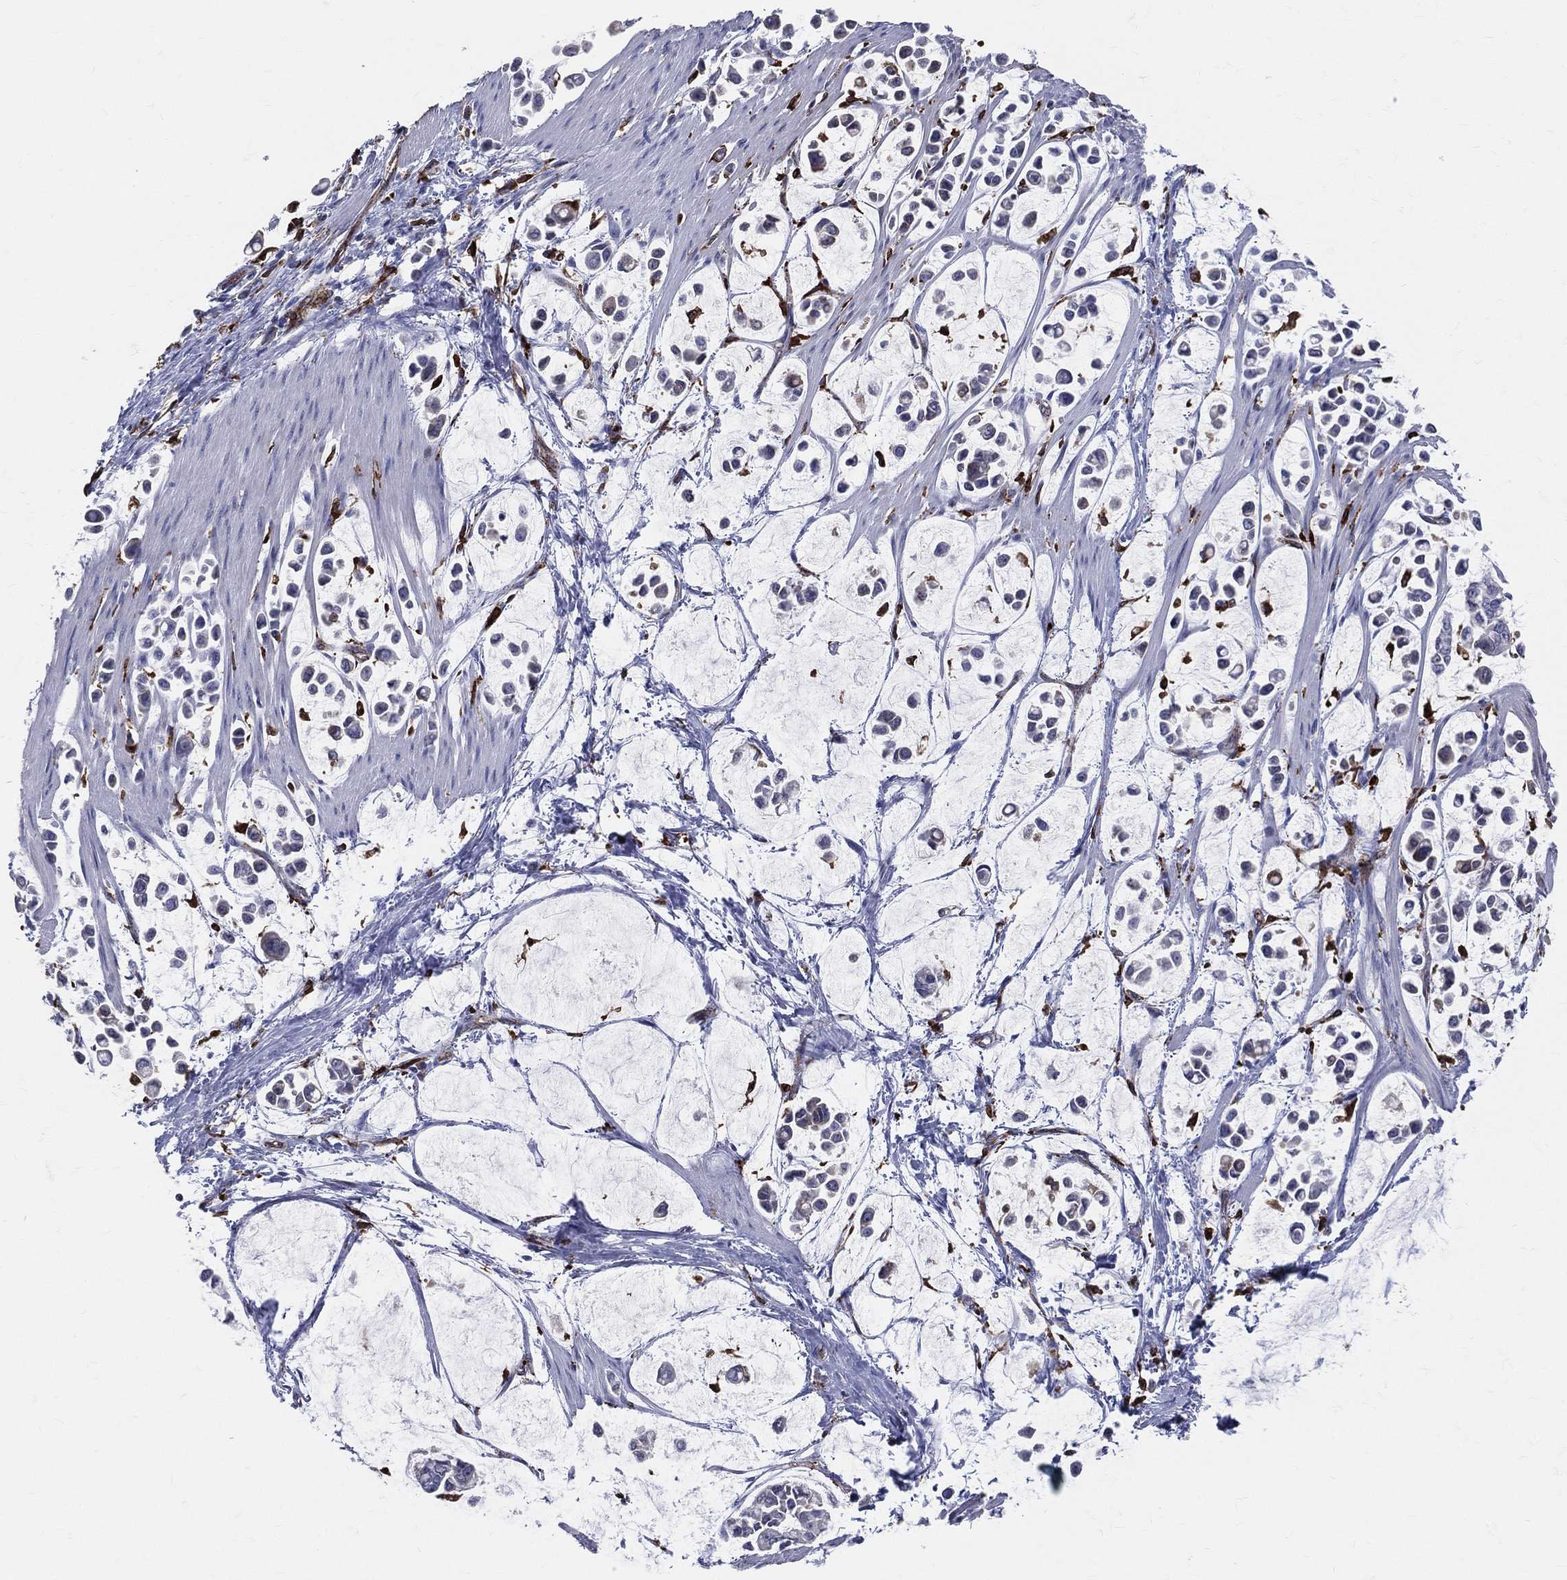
{"staining": {"intensity": "negative", "quantity": "none", "location": "none"}, "tissue": "stomach cancer", "cell_type": "Tumor cells", "image_type": "cancer", "snomed": [{"axis": "morphology", "description": "Adenocarcinoma, NOS"}, {"axis": "topography", "description": "Stomach"}], "caption": "IHC photomicrograph of neoplastic tissue: human stomach adenocarcinoma stained with DAB exhibits no significant protein expression in tumor cells.", "gene": "CD74", "patient": {"sex": "male", "age": 82}}